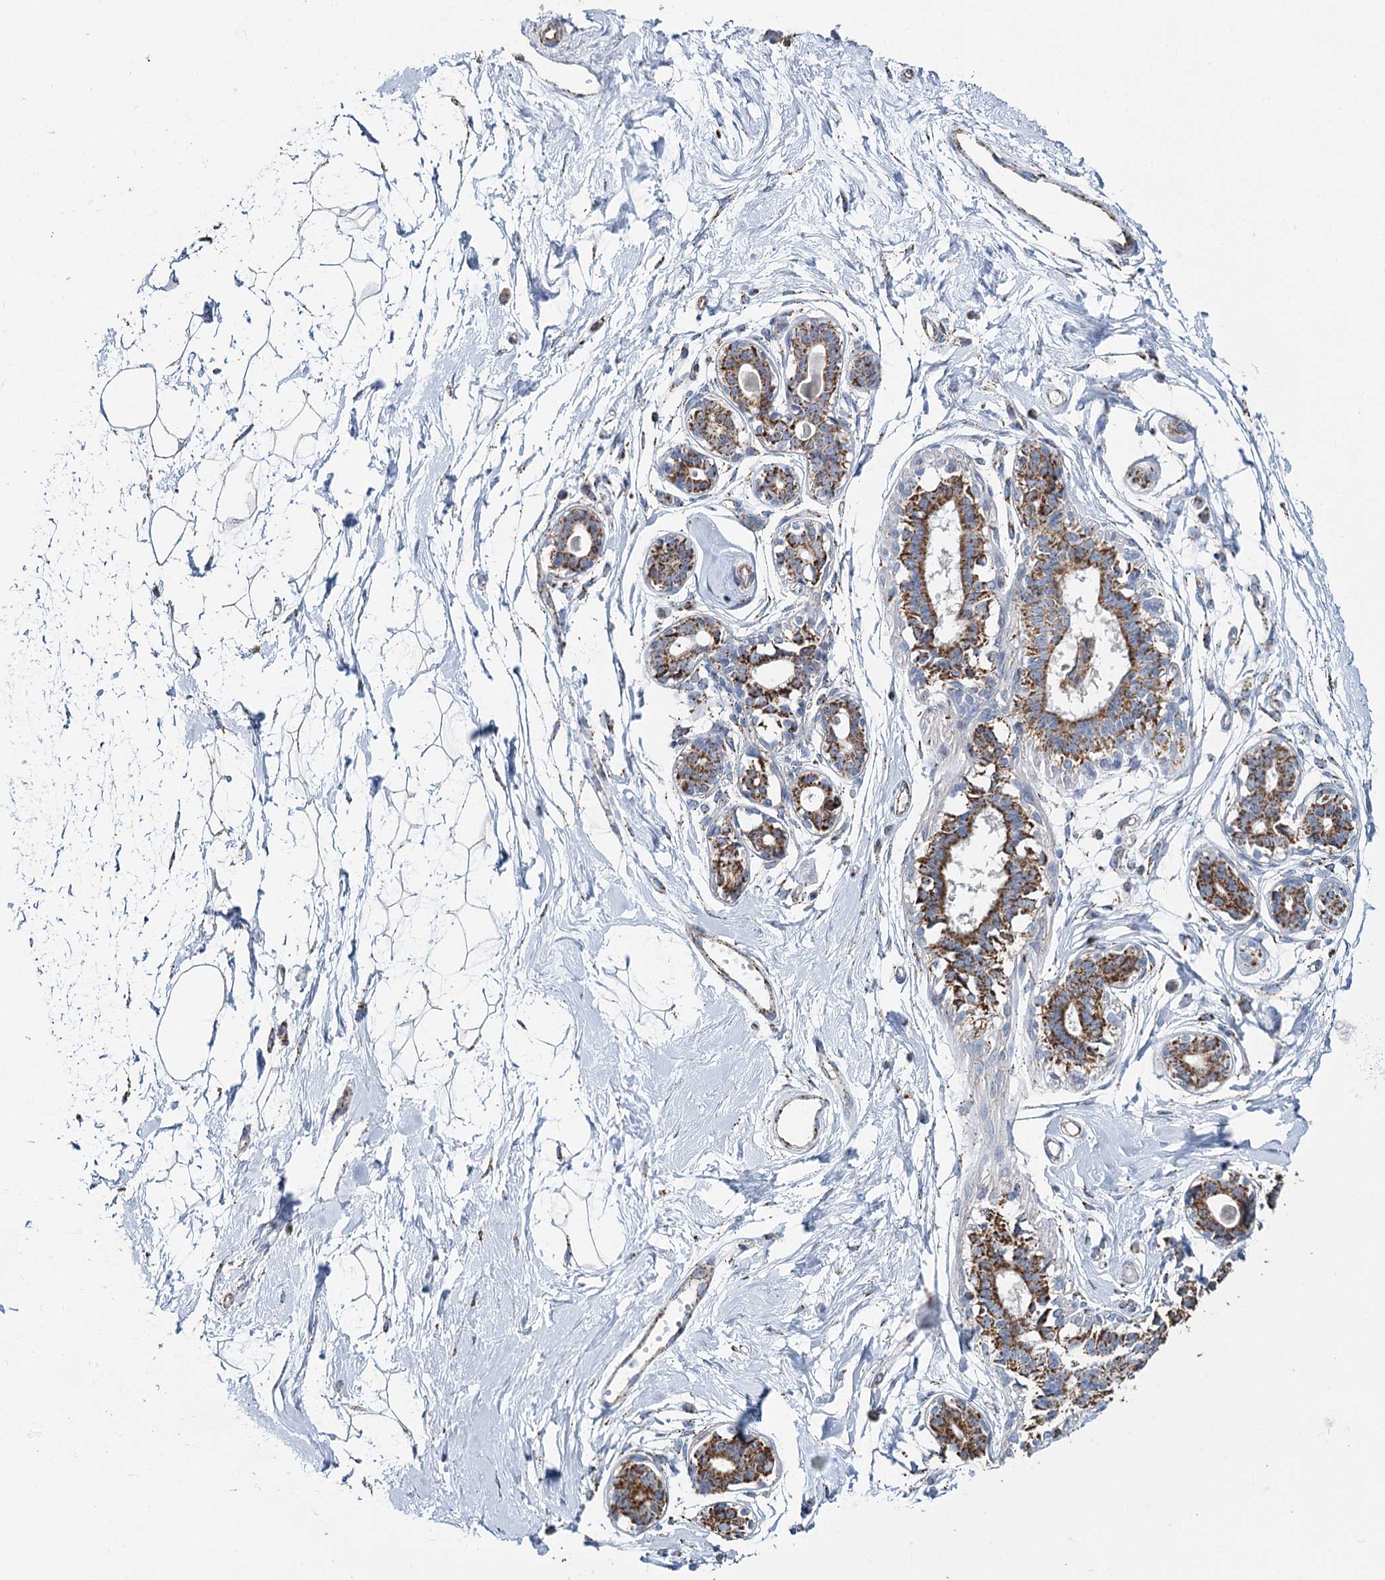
{"staining": {"intensity": "negative", "quantity": "none", "location": "none"}, "tissue": "breast", "cell_type": "Adipocytes", "image_type": "normal", "snomed": [{"axis": "morphology", "description": "Normal tissue, NOS"}, {"axis": "topography", "description": "Breast"}], "caption": "High power microscopy micrograph of an IHC image of unremarkable breast, revealing no significant staining in adipocytes.", "gene": "MRPL44", "patient": {"sex": "female", "age": 45}}